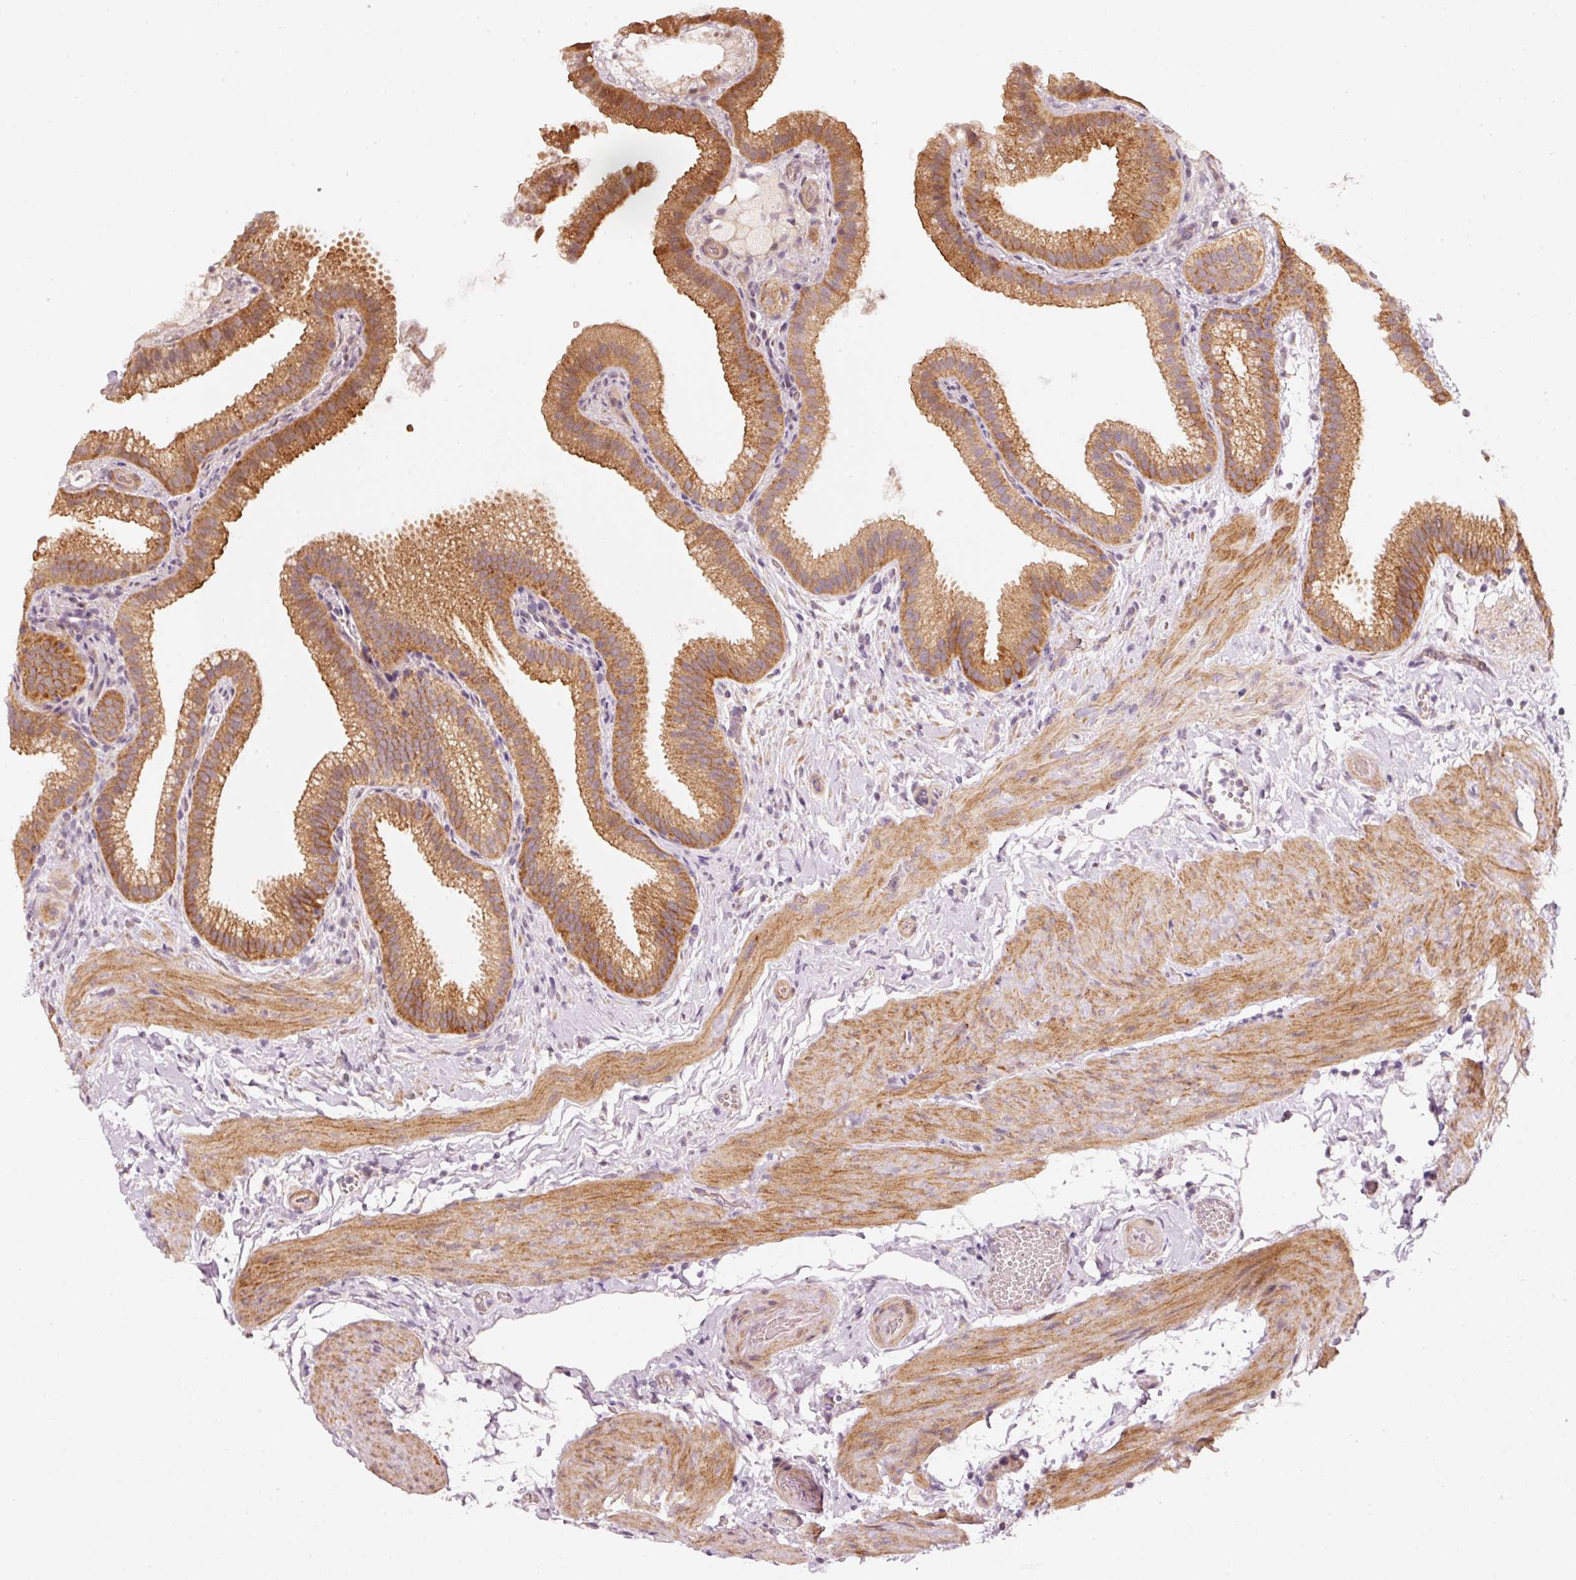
{"staining": {"intensity": "strong", "quantity": ">75%", "location": "cytoplasmic/membranous"}, "tissue": "gallbladder", "cell_type": "Glandular cells", "image_type": "normal", "snomed": [{"axis": "morphology", "description": "Normal tissue, NOS"}, {"axis": "topography", "description": "Gallbladder"}], "caption": "Glandular cells exhibit high levels of strong cytoplasmic/membranous positivity in approximately >75% of cells in benign human gallbladder.", "gene": "ARHGAP22", "patient": {"sex": "female", "age": 63}}